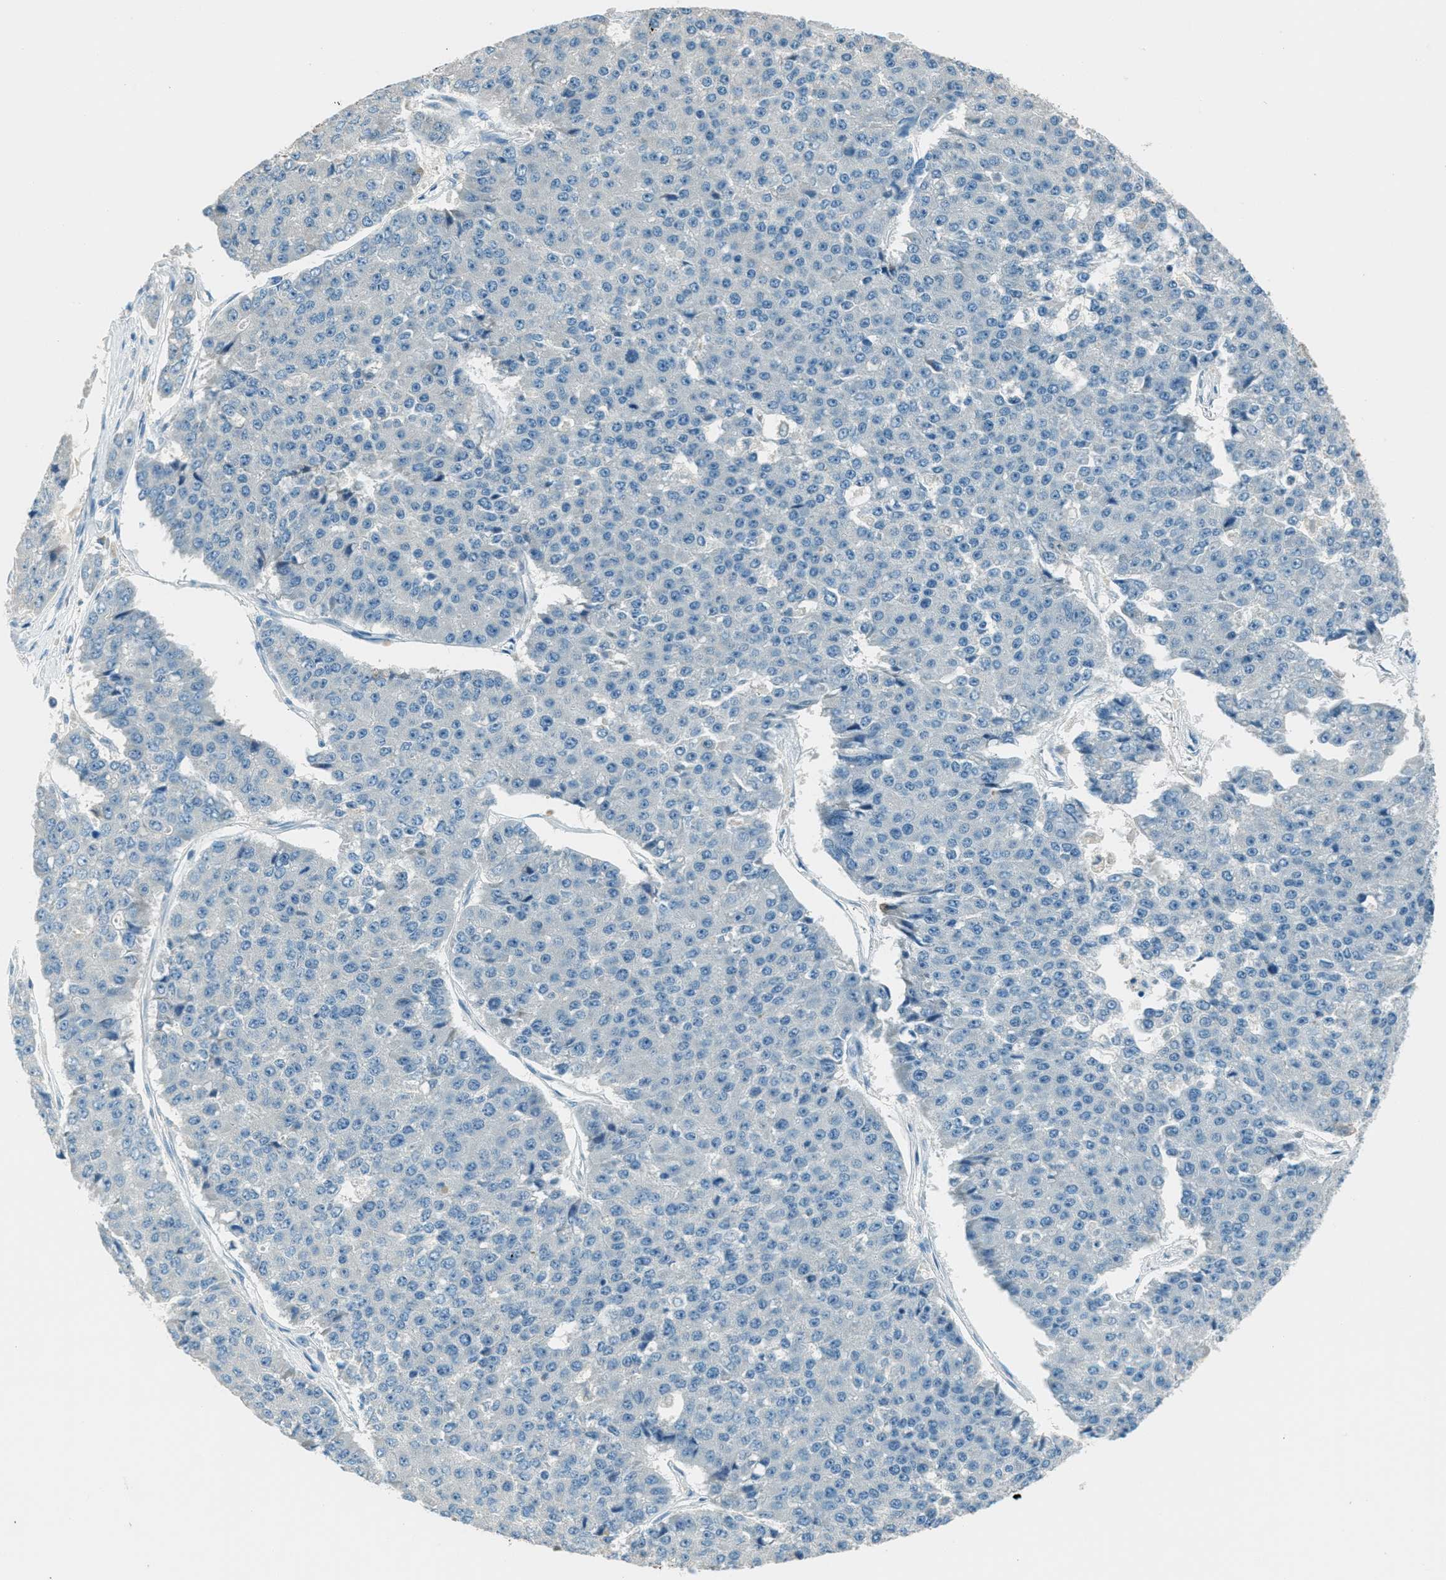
{"staining": {"intensity": "negative", "quantity": "none", "location": "none"}, "tissue": "pancreatic cancer", "cell_type": "Tumor cells", "image_type": "cancer", "snomed": [{"axis": "morphology", "description": "Adenocarcinoma, NOS"}, {"axis": "topography", "description": "Pancreas"}], "caption": "Protein analysis of pancreatic adenocarcinoma displays no significant positivity in tumor cells.", "gene": "MSLN", "patient": {"sex": "male", "age": 50}}